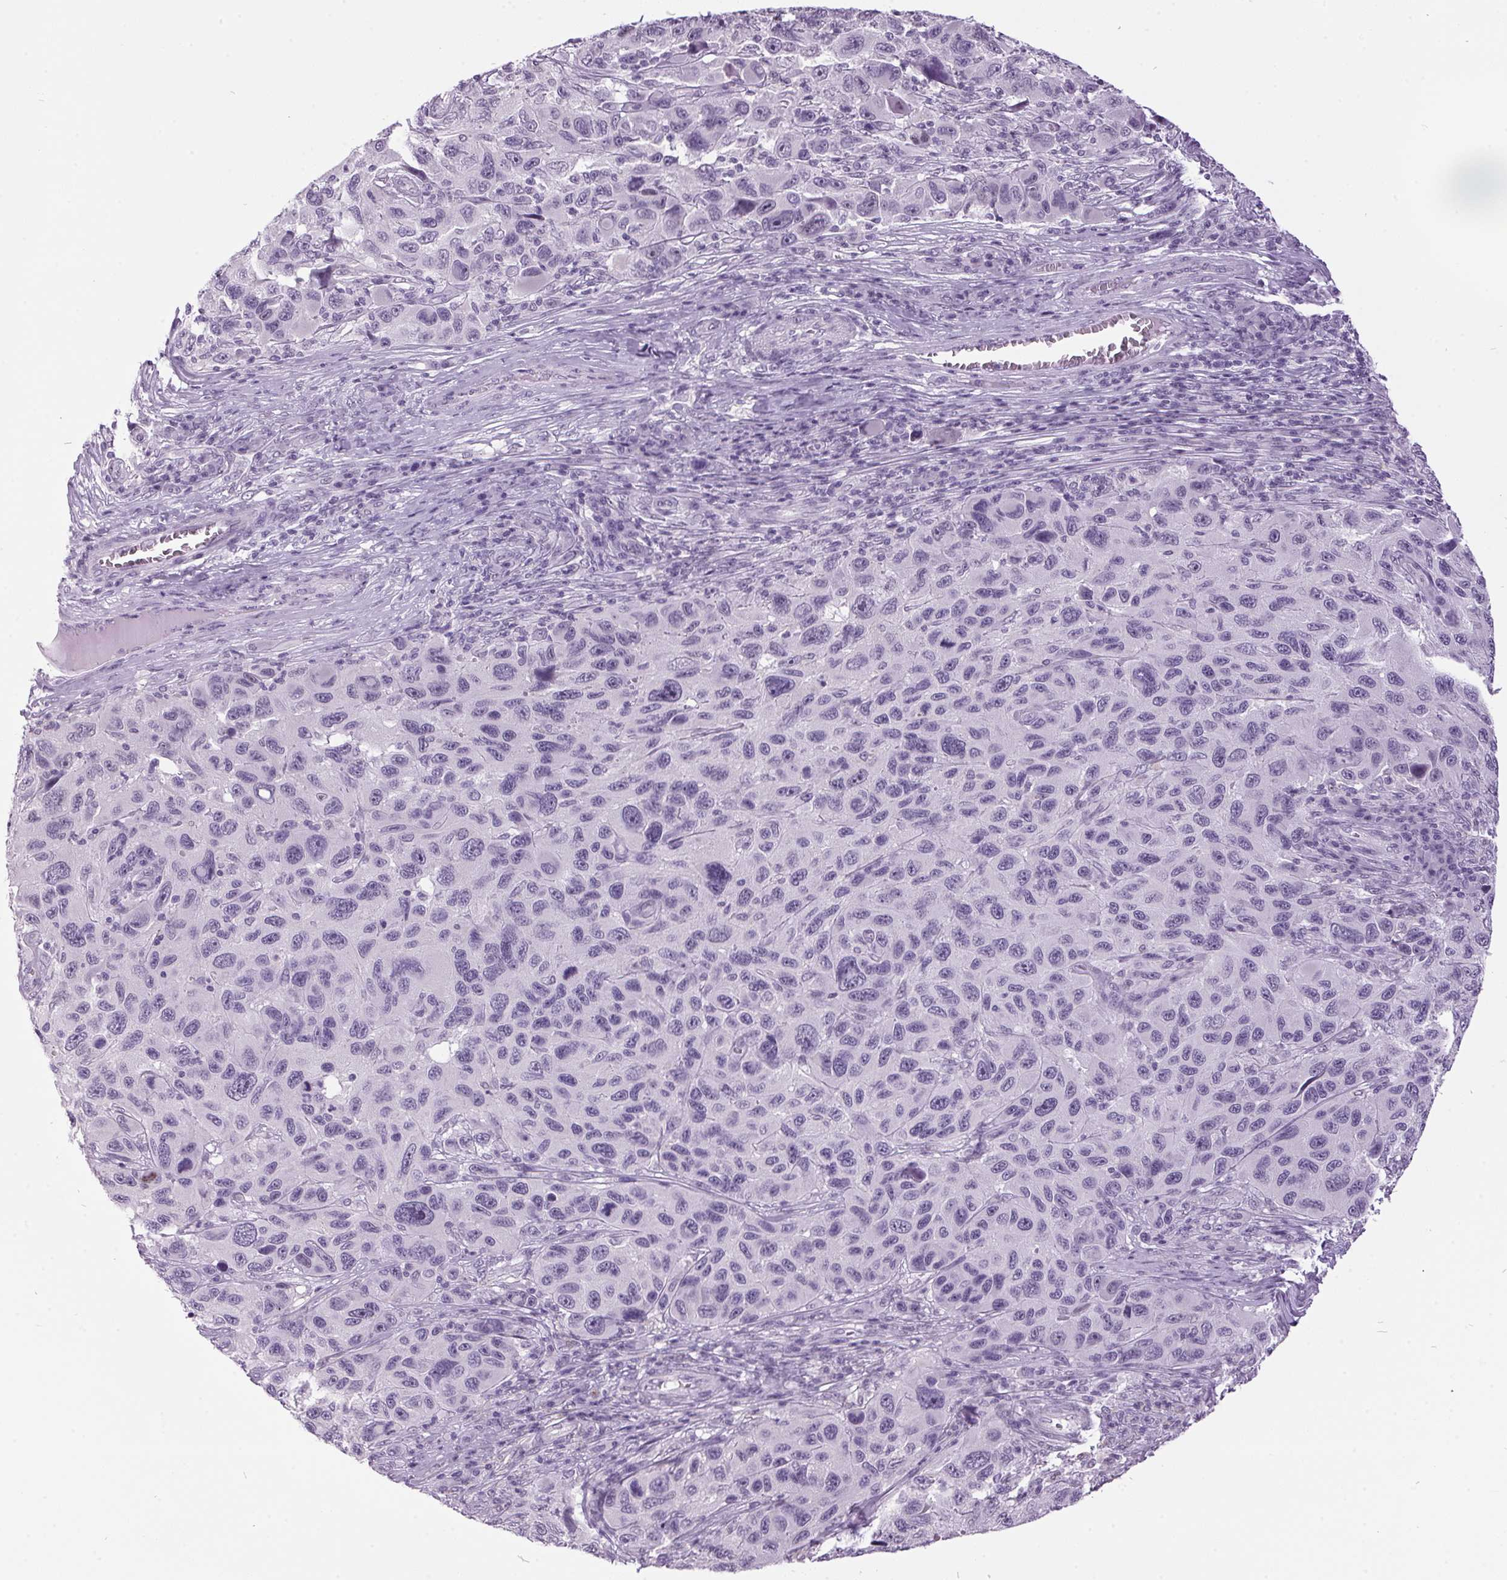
{"staining": {"intensity": "negative", "quantity": "none", "location": "none"}, "tissue": "melanoma", "cell_type": "Tumor cells", "image_type": "cancer", "snomed": [{"axis": "morphology", "description": "Malignant melanoma, NOS"}, {"axis": "topography", "description": "Skin"}], "caption": "Immunohistochemistry (IHC) histopathology image of malignant melanoma stained for a protein (brown), which demonstrates no expression in tumor cells. The staining was performed using DAB to visualize the protein expression in brown, while the nuclei were stained in blue with hematoxylin (Magnification: 20x).", "gene": "ODAD2", "patient": {"sex": "male", "age": 53}}